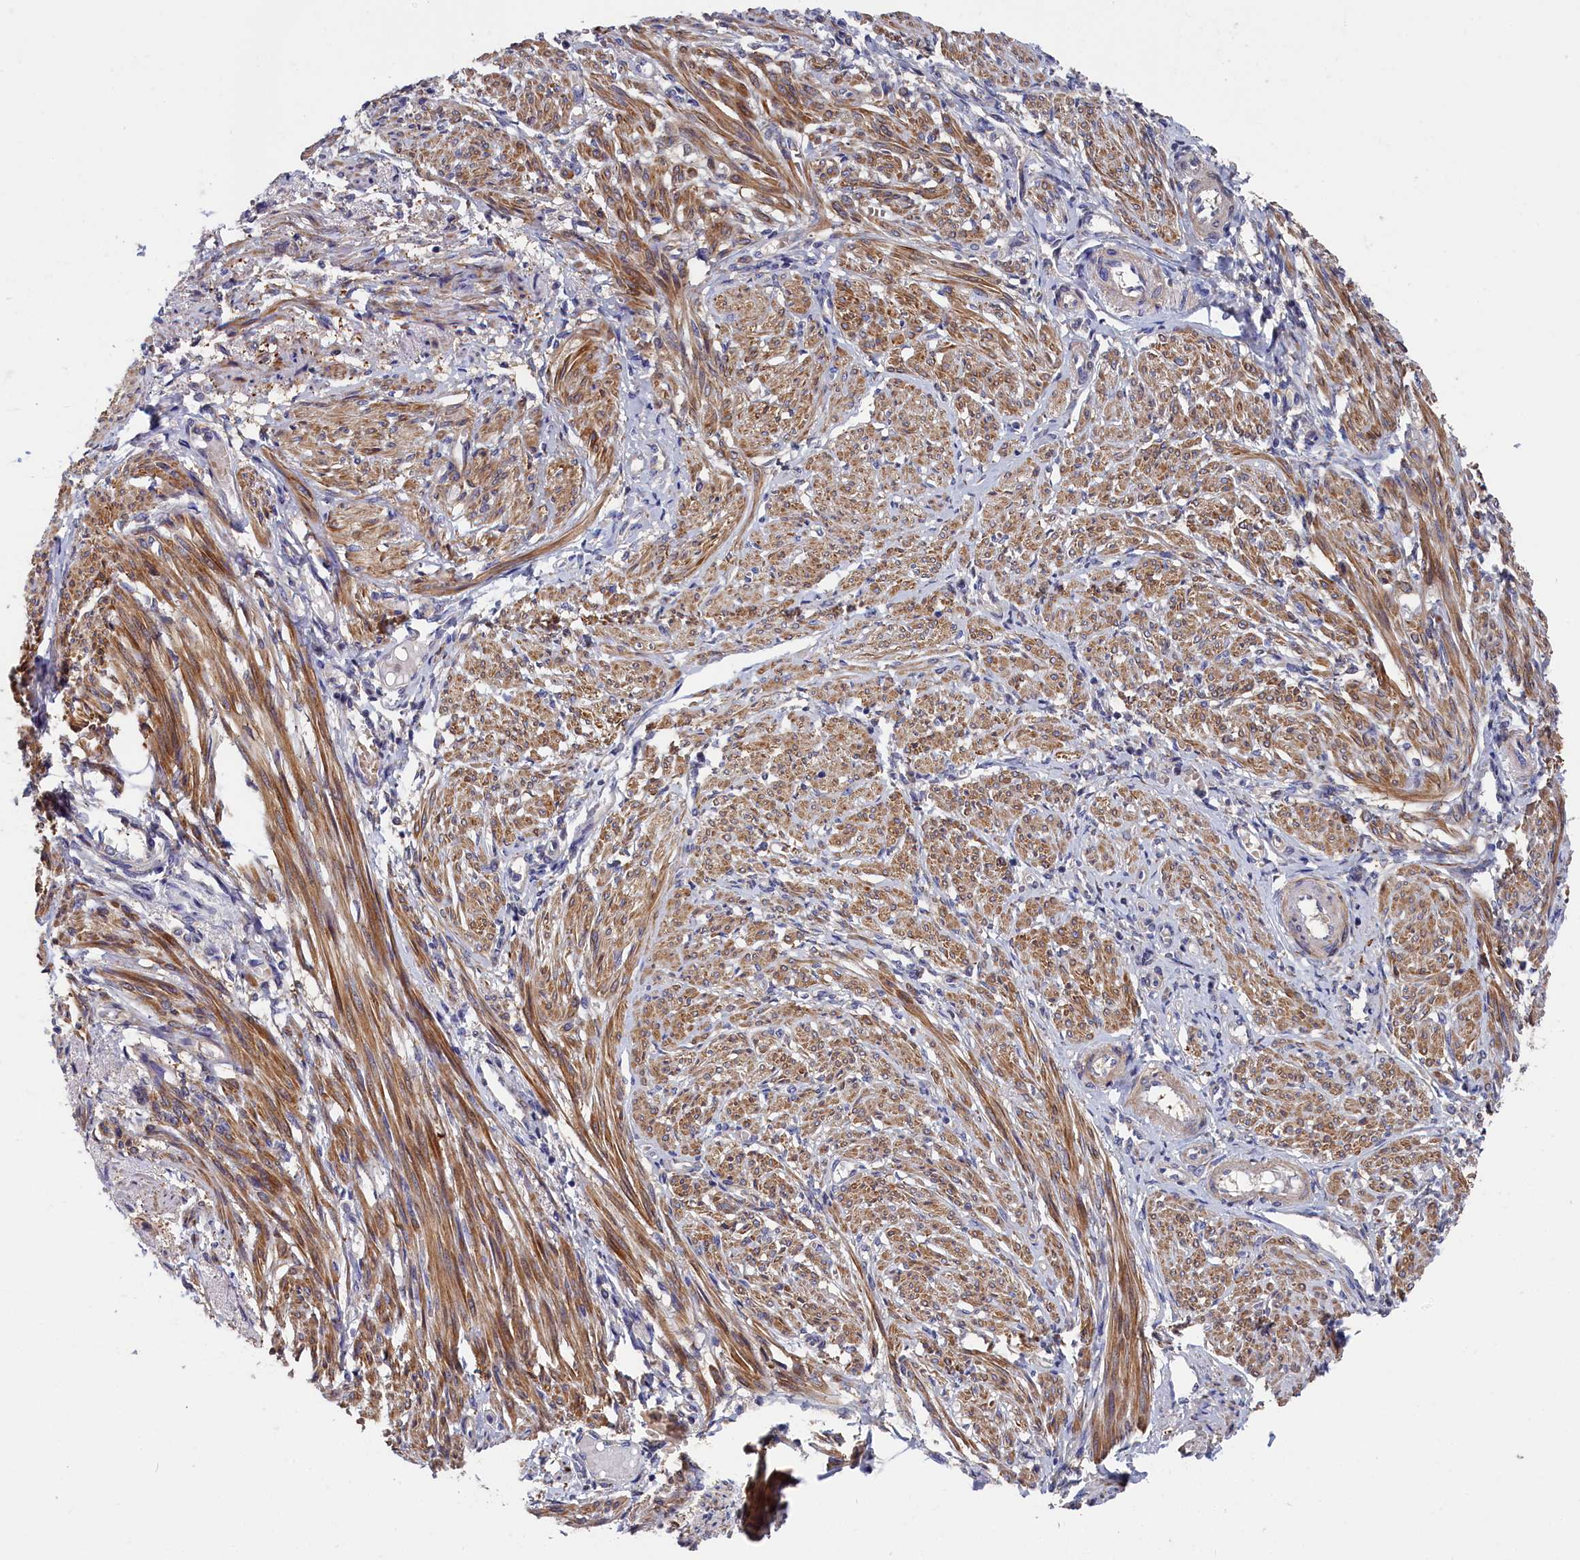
{"staining": {"intensity": "moderate", "quantity": ">75%", "location": "cytoplasmic/membranous"}, "tissue": "smooth muscle", "cell_type": "Smooth muscle cells", "image_type": "normal", "snomed": [{"axis": "morphology", "description": "Normal tissue, NOS"}, {"axis": "topography", "description": "Smooth muscle"}], "caption": "Approximately >75% of smooth muscle cells in normal smooth muscle show moderate cytoplasmic/membranous protein positivity as visualized by brown immunohistochemical staining.", "gene": "CYB5D2", "patient": {"sex": "female", "age": 39}}